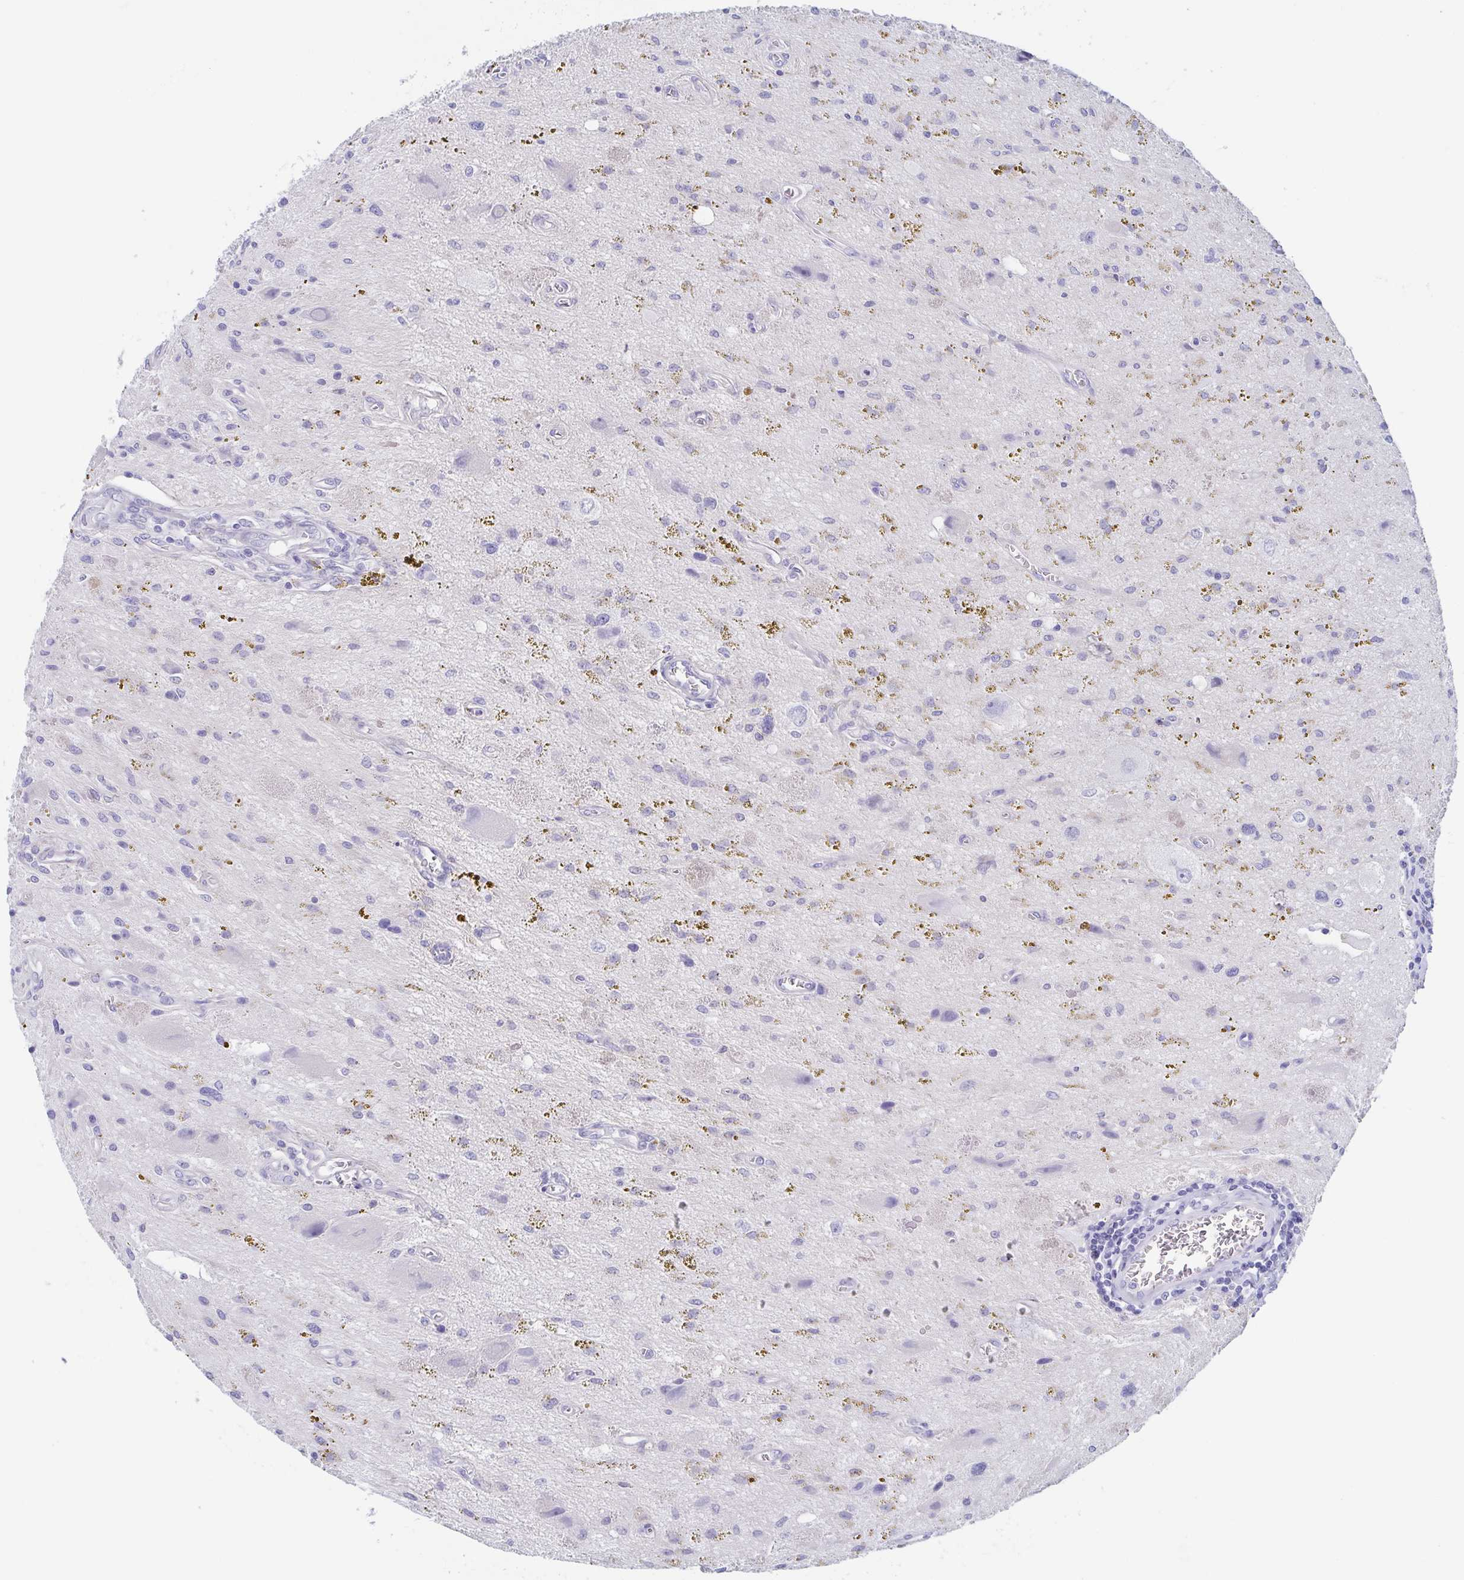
{"staining": {"intensity": "negative", "quantity": "none", "location": "none"}, "tissue": "glioma", "cell_type": "Tumor cells", "image_type": "cancer", "snomed": [{"axis": "morphology", "description": "Glioma, malignant, Low grade"}, {"axis": "topography", "description": "Cerebellum"}], "caption": "This is a photomicrograph of IHC staining of glioma, which shows no expression in tumor cells.", "gene": "TEX12", "patient": {"sex": "female", "age": 14}}